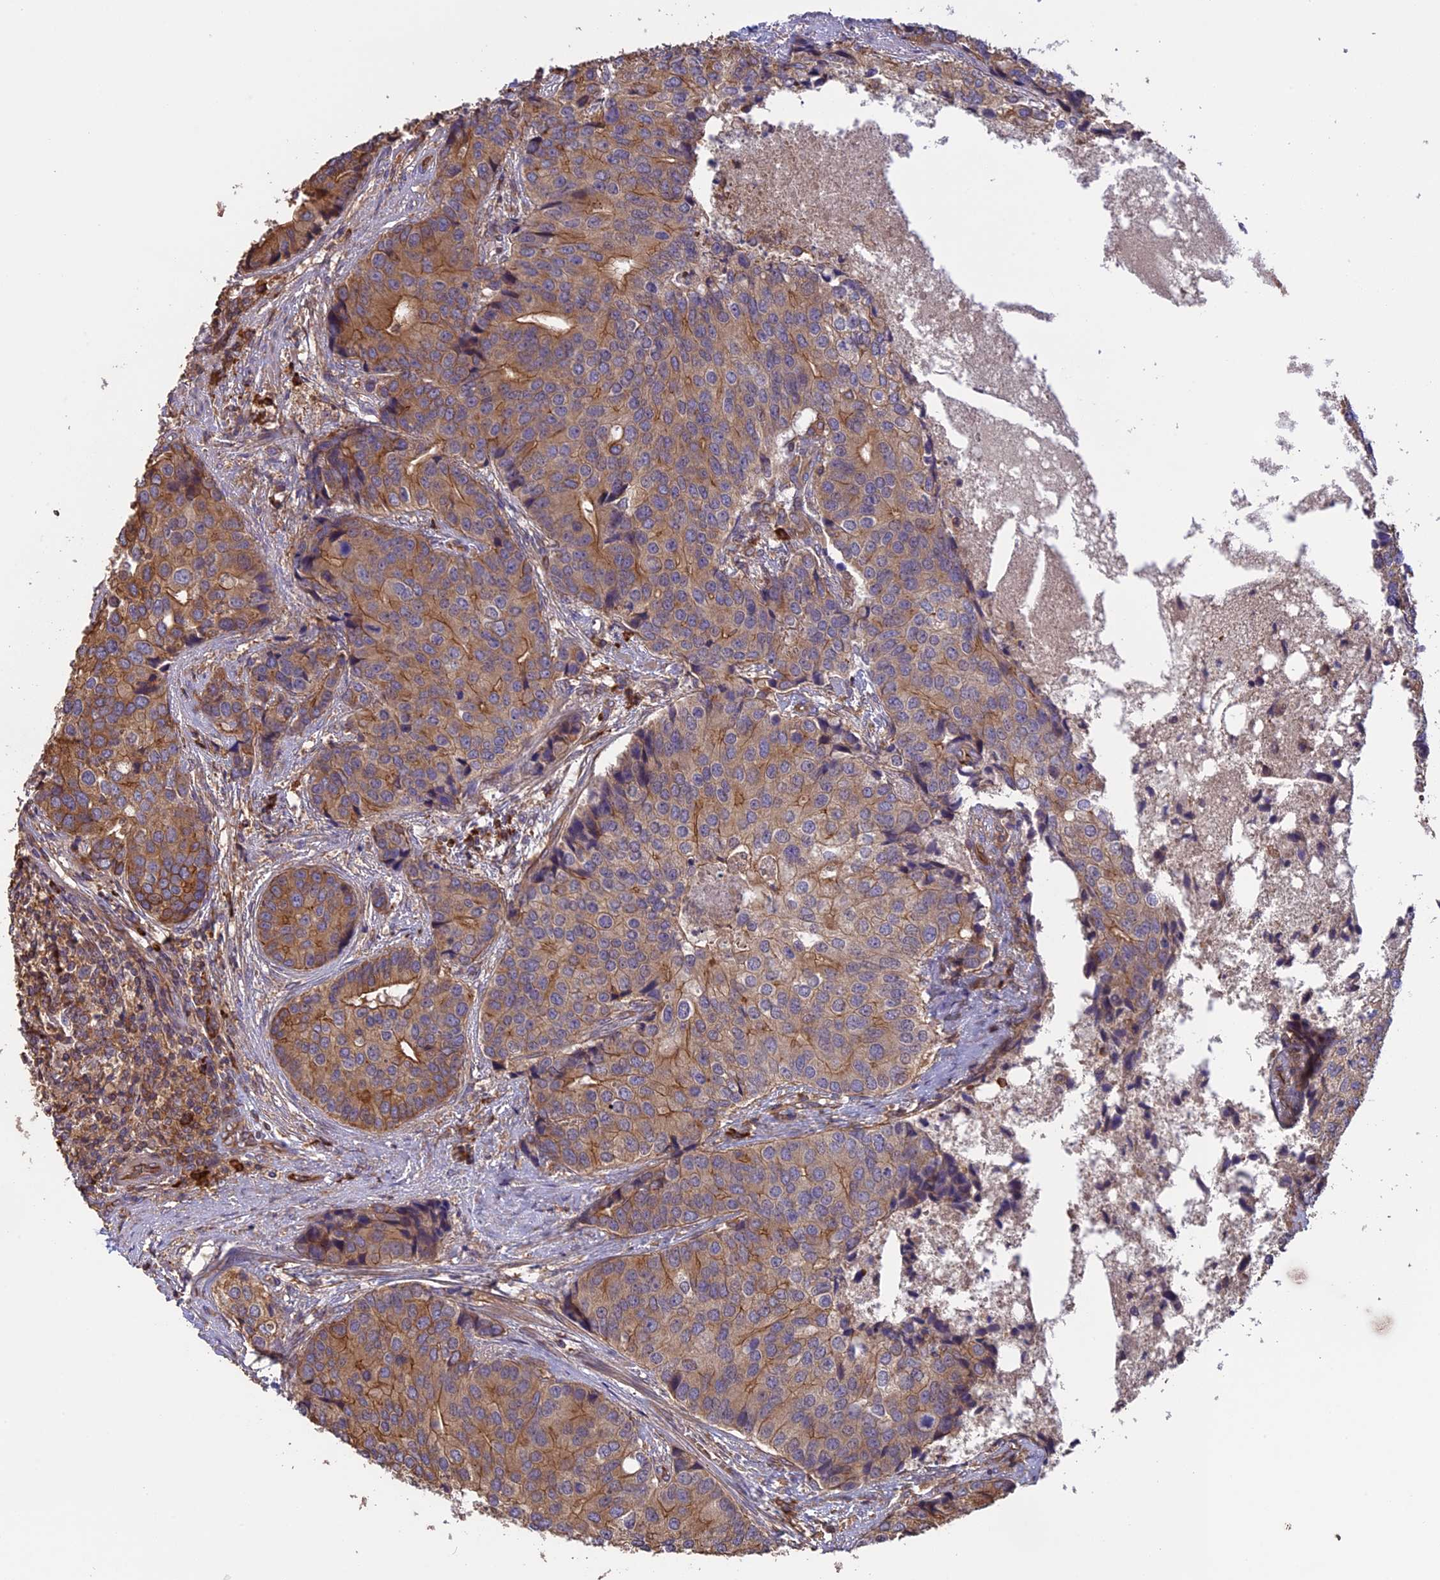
{"staining": {"intensity": "moderate", "quantity": ">75%", "location": "cytoplasmic/membranous"}, "tissue": "prostate cancer", "cell_type": "Tumor cells", "image_type": "cancer", "snomed": [{"axis": "morphology", "description": "Adenocarcinoma, High grade"}, {"axis": "topography", "description": "Prostate"}], "caption": "A micrograph of prostate high-grade adenocarcinoma stained for a protein reveals moderate cytoplasmic/membranous brown staining in tumor cells.", "gene": "GAS8", "patient": {"sex": "male", "age": 62}}